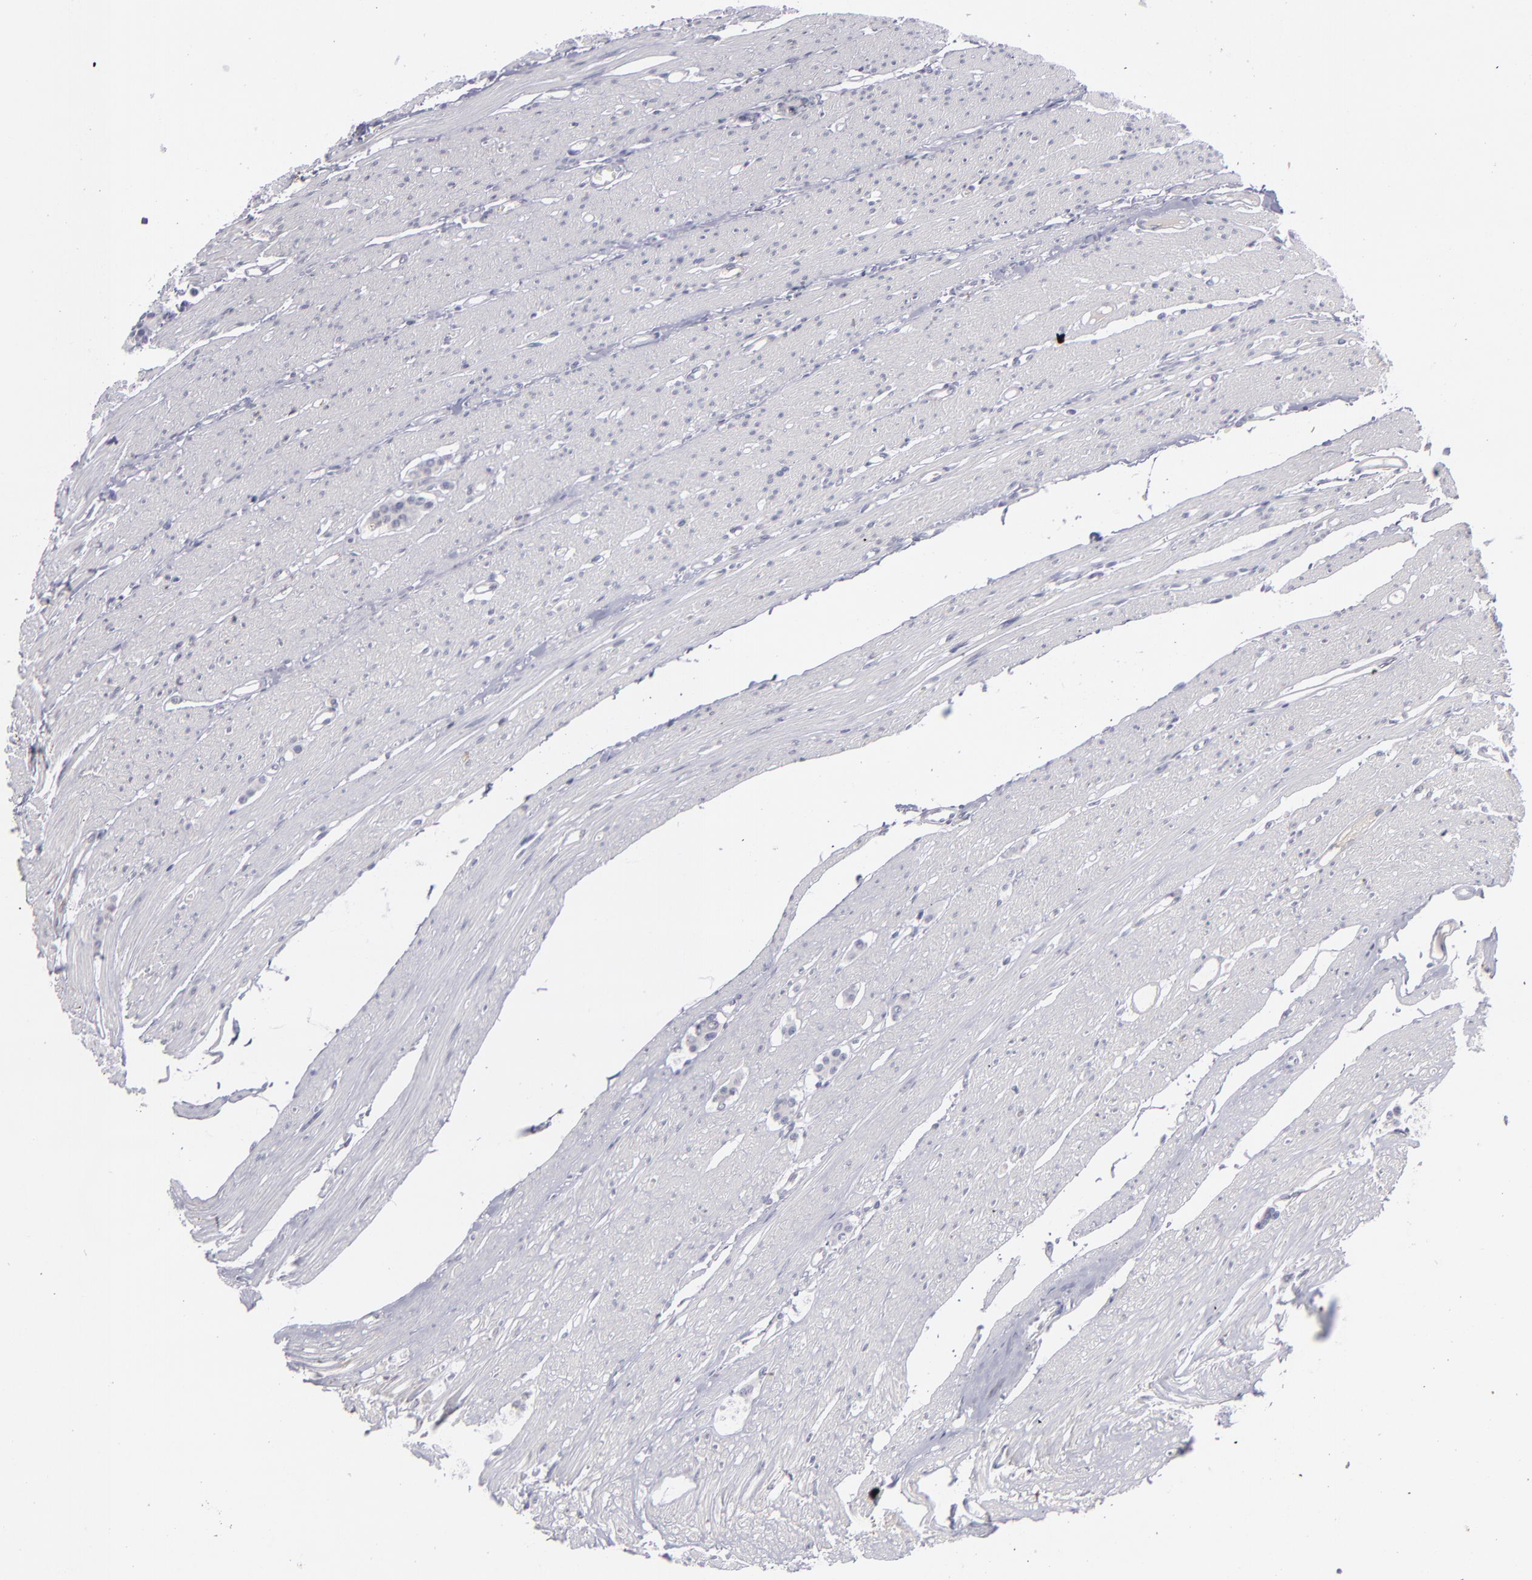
{"staining": {"intensity": "negative", "quantity": "none", "location": "none"}, "tissue": "carcinoid", "cell_type": "Tumor cells", "image_type": "cancer", "snomed": [{"axis": "morphology", "description": "Carcinoid, malignant, NOS"}, {"axis": "topography", "description": "Small intestine"}], "caption": "Photomicrograph shows no protein positivity in tumor cells of carcinoid tissue.", "gene": "ITGB4", "patient": {"sex": "male", "age": 60}}